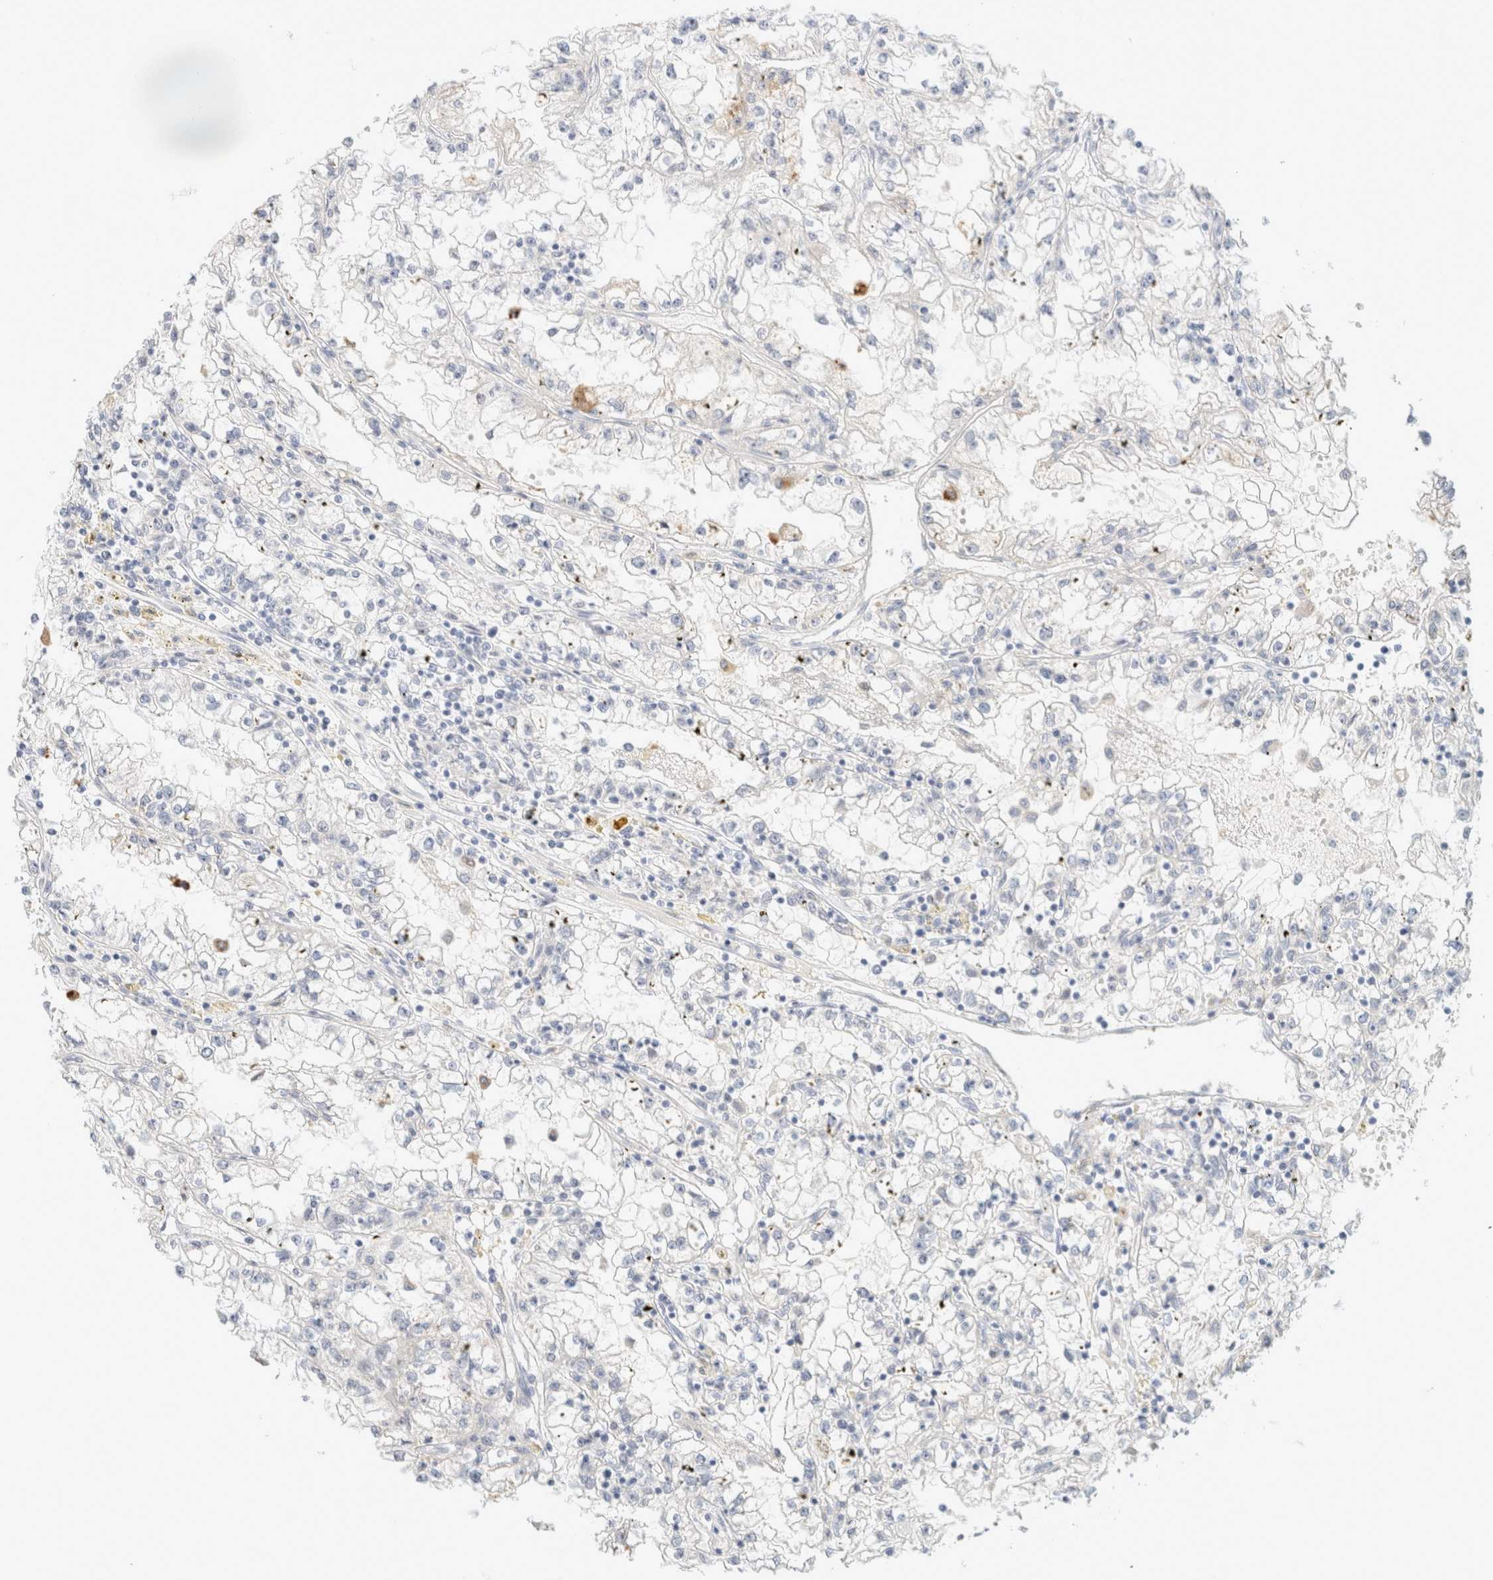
{"staining": {"intensity": "negative", "quantity": "none", "location": "none"}, "tissue": "renal cancer", "cell_type": "Tumor cells", "image_type": "cancer", "snomed": [{"axis": "morphology", "description": "Adenocarcinoma, NOS"}, {"axis": "topography", "description": "Kidney"}], "caption": "IHC of human adenocarcinoma (renal) displays no staining in tumor cells.", "gene": "HEXD", "patient": {"sex": "male", "age": 56}}